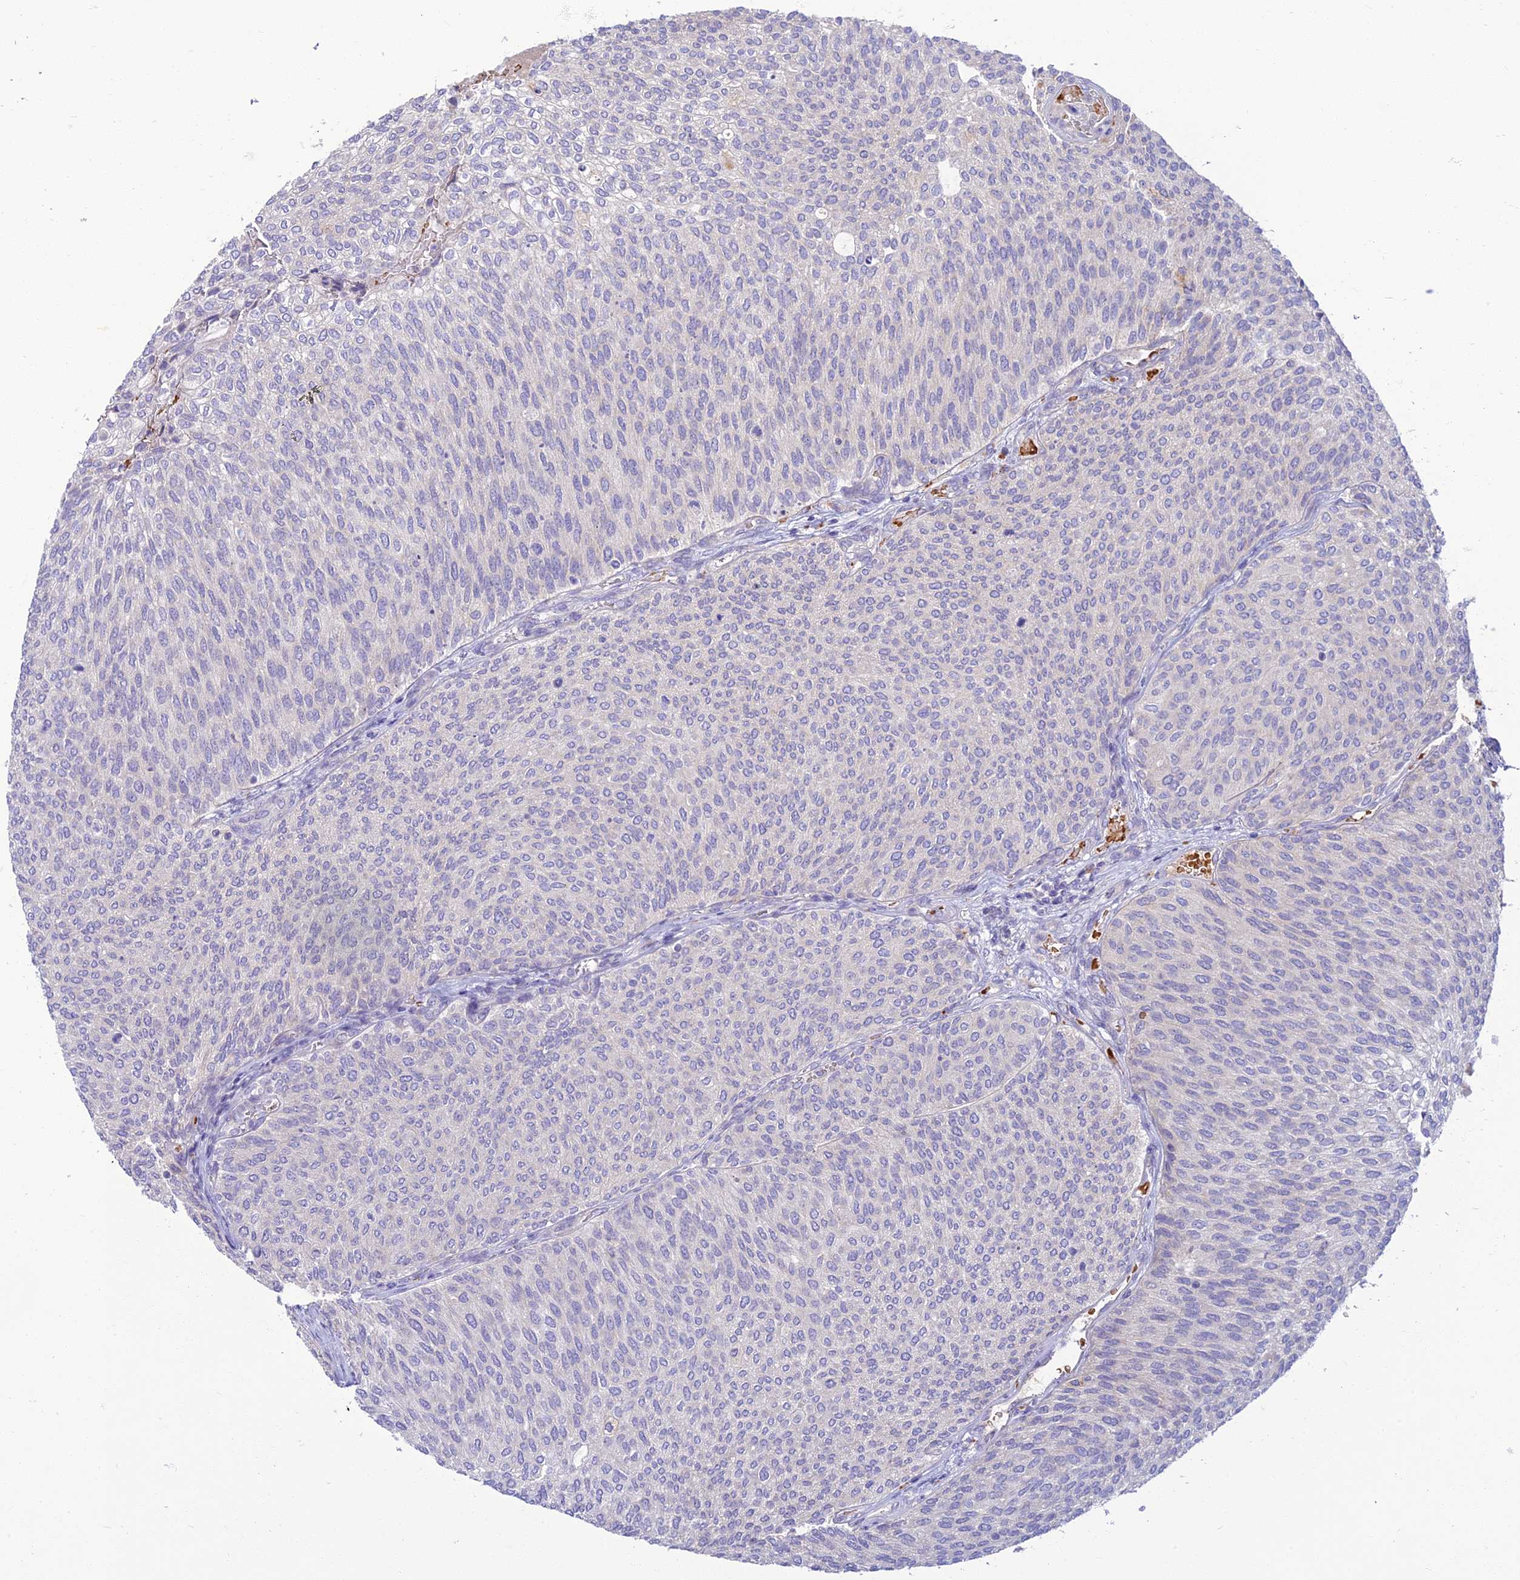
{"staining": {"intensity": "negative", "quantity": "none", "location": "none"}, "tissue": "urothelial cancer", "cell_type": "Tumor cells", "image_type": "cancer", "snomed": [{"axis": "morphology", "description": "Urothelial carcinoma, Low grade"}, {"axis": "topography", "description": "Urinary bladder"}], "caption": "This is a micrograph of IHC staining of urothelial cancer, which shows no staining in tumor cells.", "gene": "CLIP4", "patient": {"sex": "female", "age": 79}}